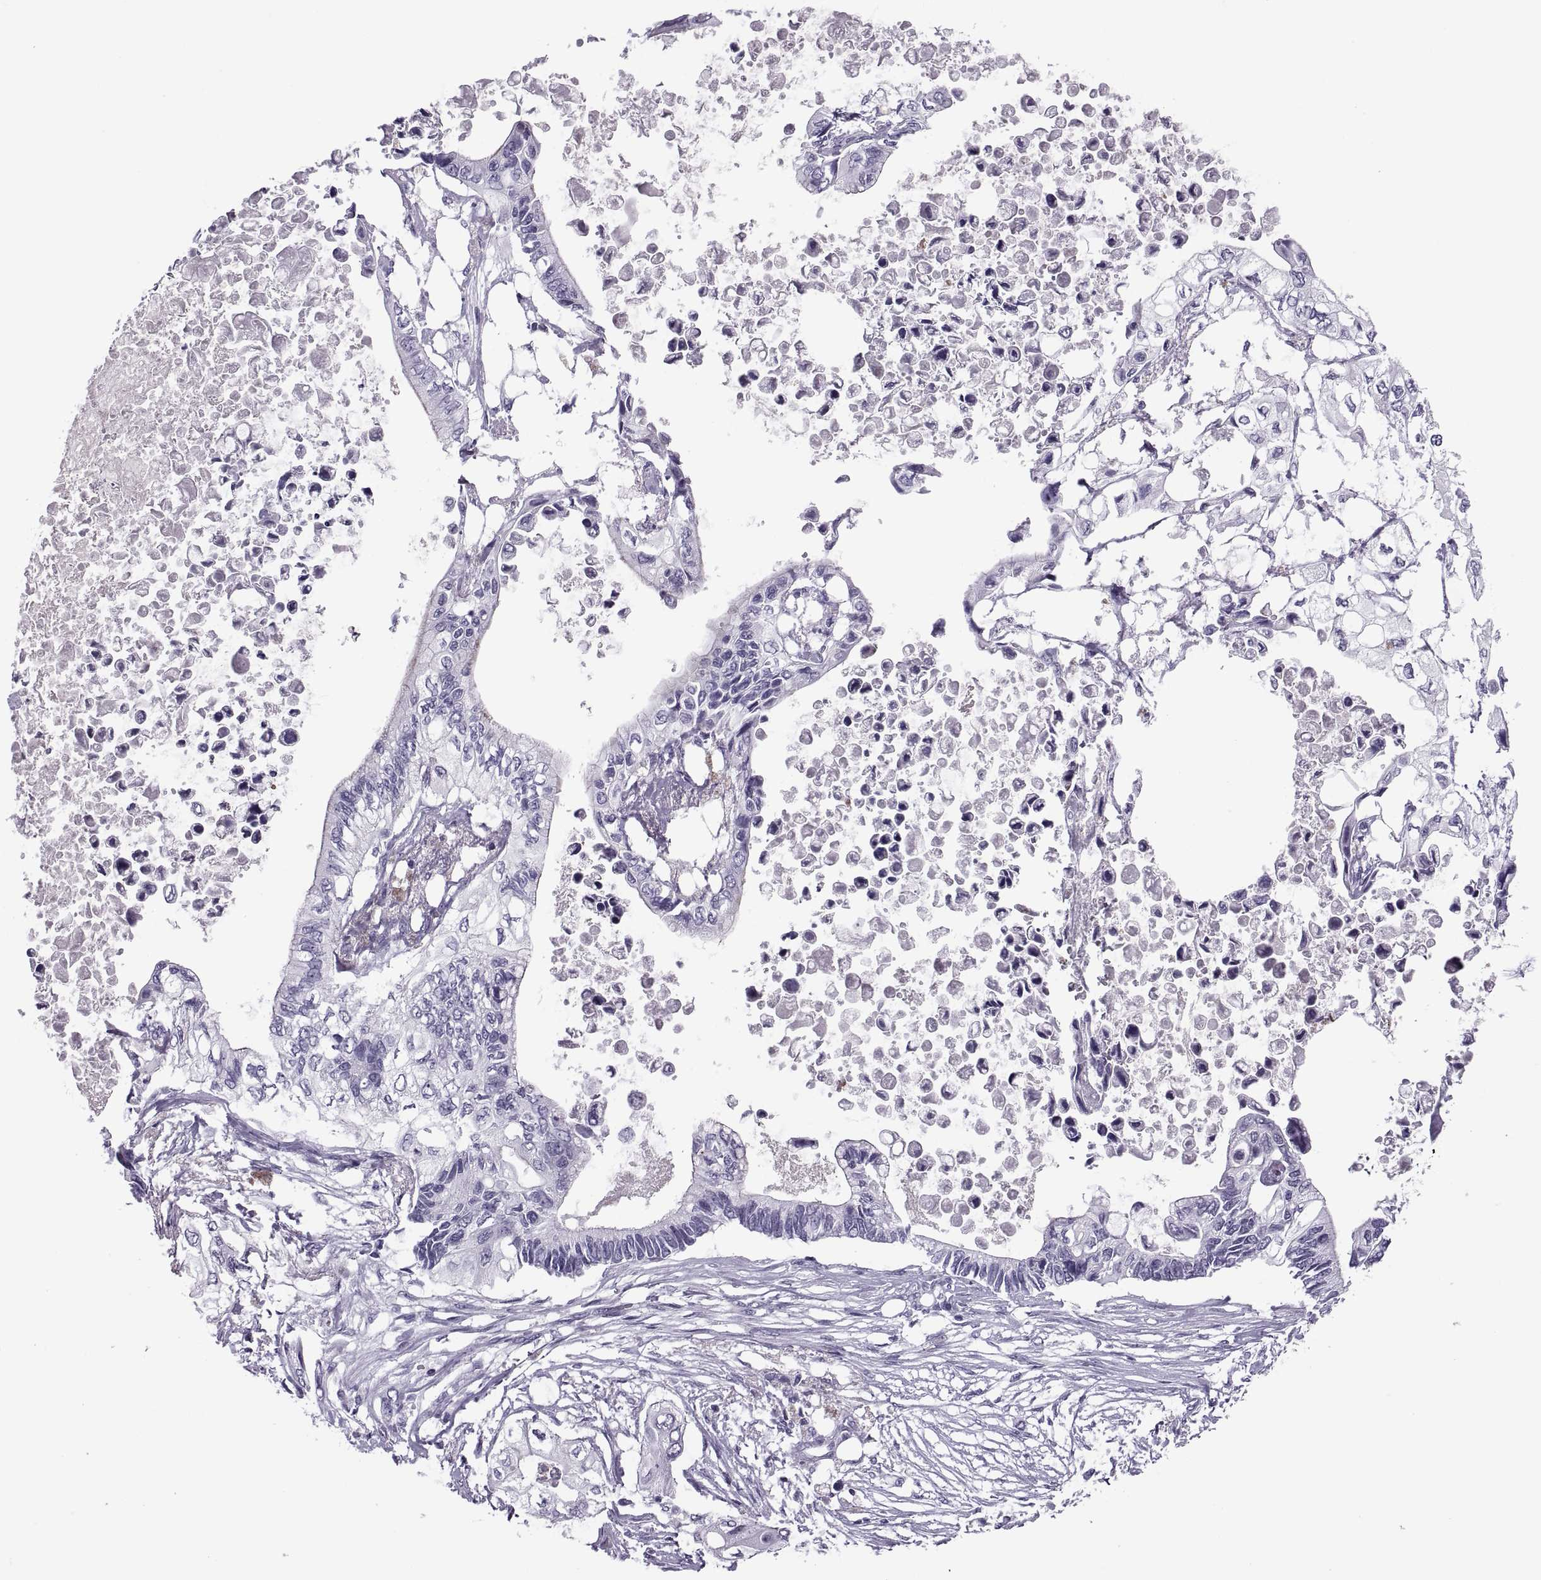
{"staining": {"intensity": "negative", "quantity": "none", "location": "none"}, "tissue": "pancreatic cancer", "cell_type": "Tumor cells", "image_type": "cancer", "snomed": [{"axis": "morphology", "description": "Adenocarcinoma, NOS"}, {"axis": "topography", "description": "Pancreas"}], "caption": "DAB immunohistochemical staining of human adenocarcinoma (pancreatic) exhibits no significant expression in tumor cells.", "gene": "SYNGR4", "patient": {"sex": "female", "age": 63}}